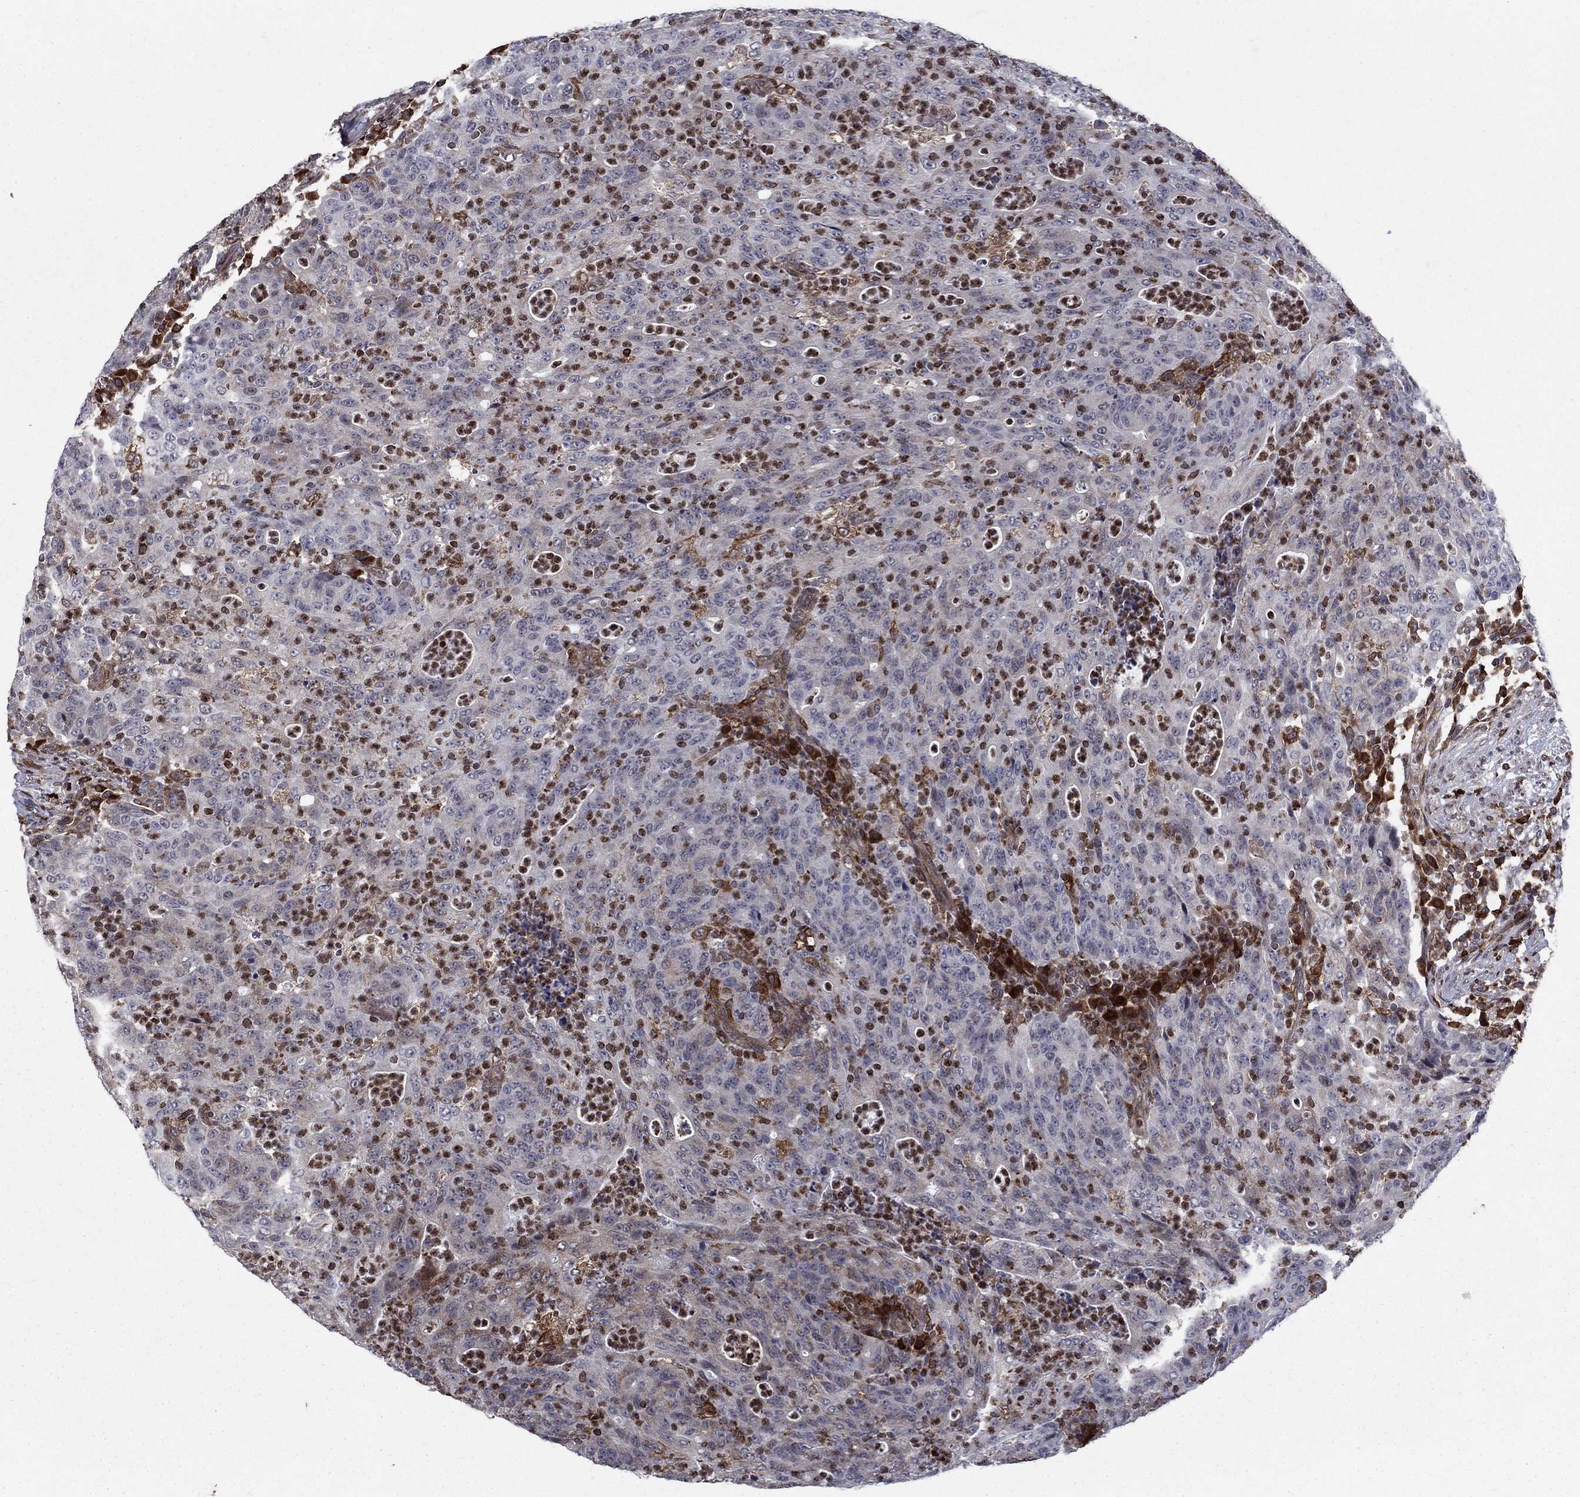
{"staining": {"intensity": "strong", "quantity": "<25%", "location": "cytoplasmic/membranous"}, "tissue": "colorectal cancer", "cell_type": "Tumor cells", "image_type": "cancer", "snomed": [{"axis": "morphology", "description": "Adenocarcinoma, NOS"}, {"axis": "topography", "description": "Colon"}], "caption": "Adenocarcinoma (colorectal) stained with DAB immunohistochemistry shows medium levels of strong cytoplasmic/membranous positivity in about <25% of tumor cells. (IHC, brightfield microscopy, high magnification).", "gene": "DHRS7", "patient": {"sex": "male", "age": 70}}